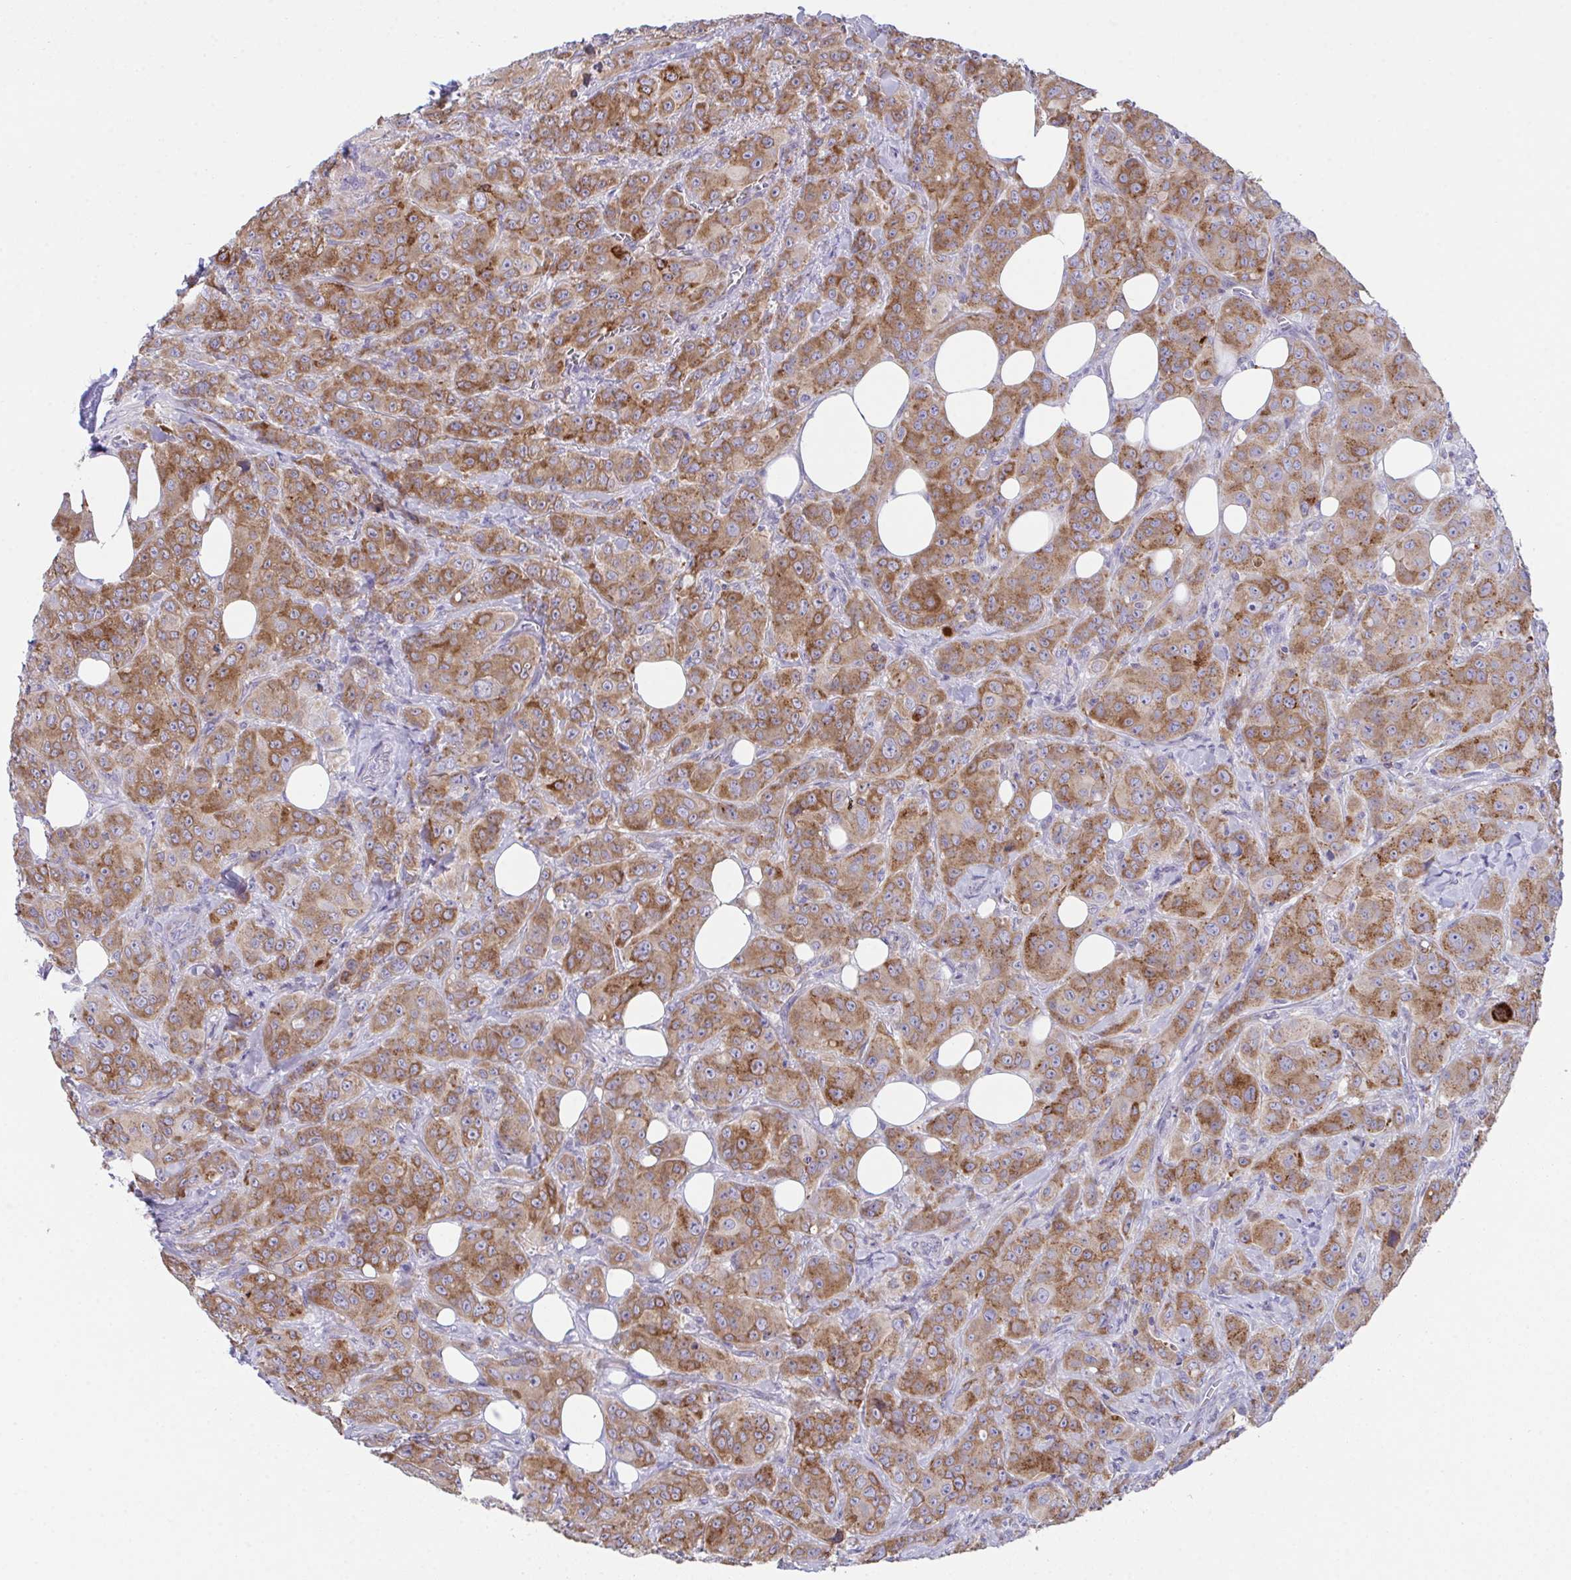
{"staining": {"intensity": "moderate", "quantity": ">75%", "location": "cytoplasmic/membranous"}, "tissue": "breast cancer", "cell_type": "Tumor cells", "image_type": "cancer", "snomed": [{"axis": "morphology", "description": "Normal tissue, NOS"}, {"axis": "morphology", "description": "Duct carcinoma"}, {"axis": "topography", "description": "Breast"}], "caption": "Moderate cytoplasmic/membranous expression is identified in approximately >75% of tumor cells in breast cancer (invasive ductal carcinoma). The protein of interest is stained brown, and the nuclei are stained in blue (DAB IHC with brightfield microscopy, high magnification).", "gene": "MIA3", "patient": {"sex": "female", "age": 43}}